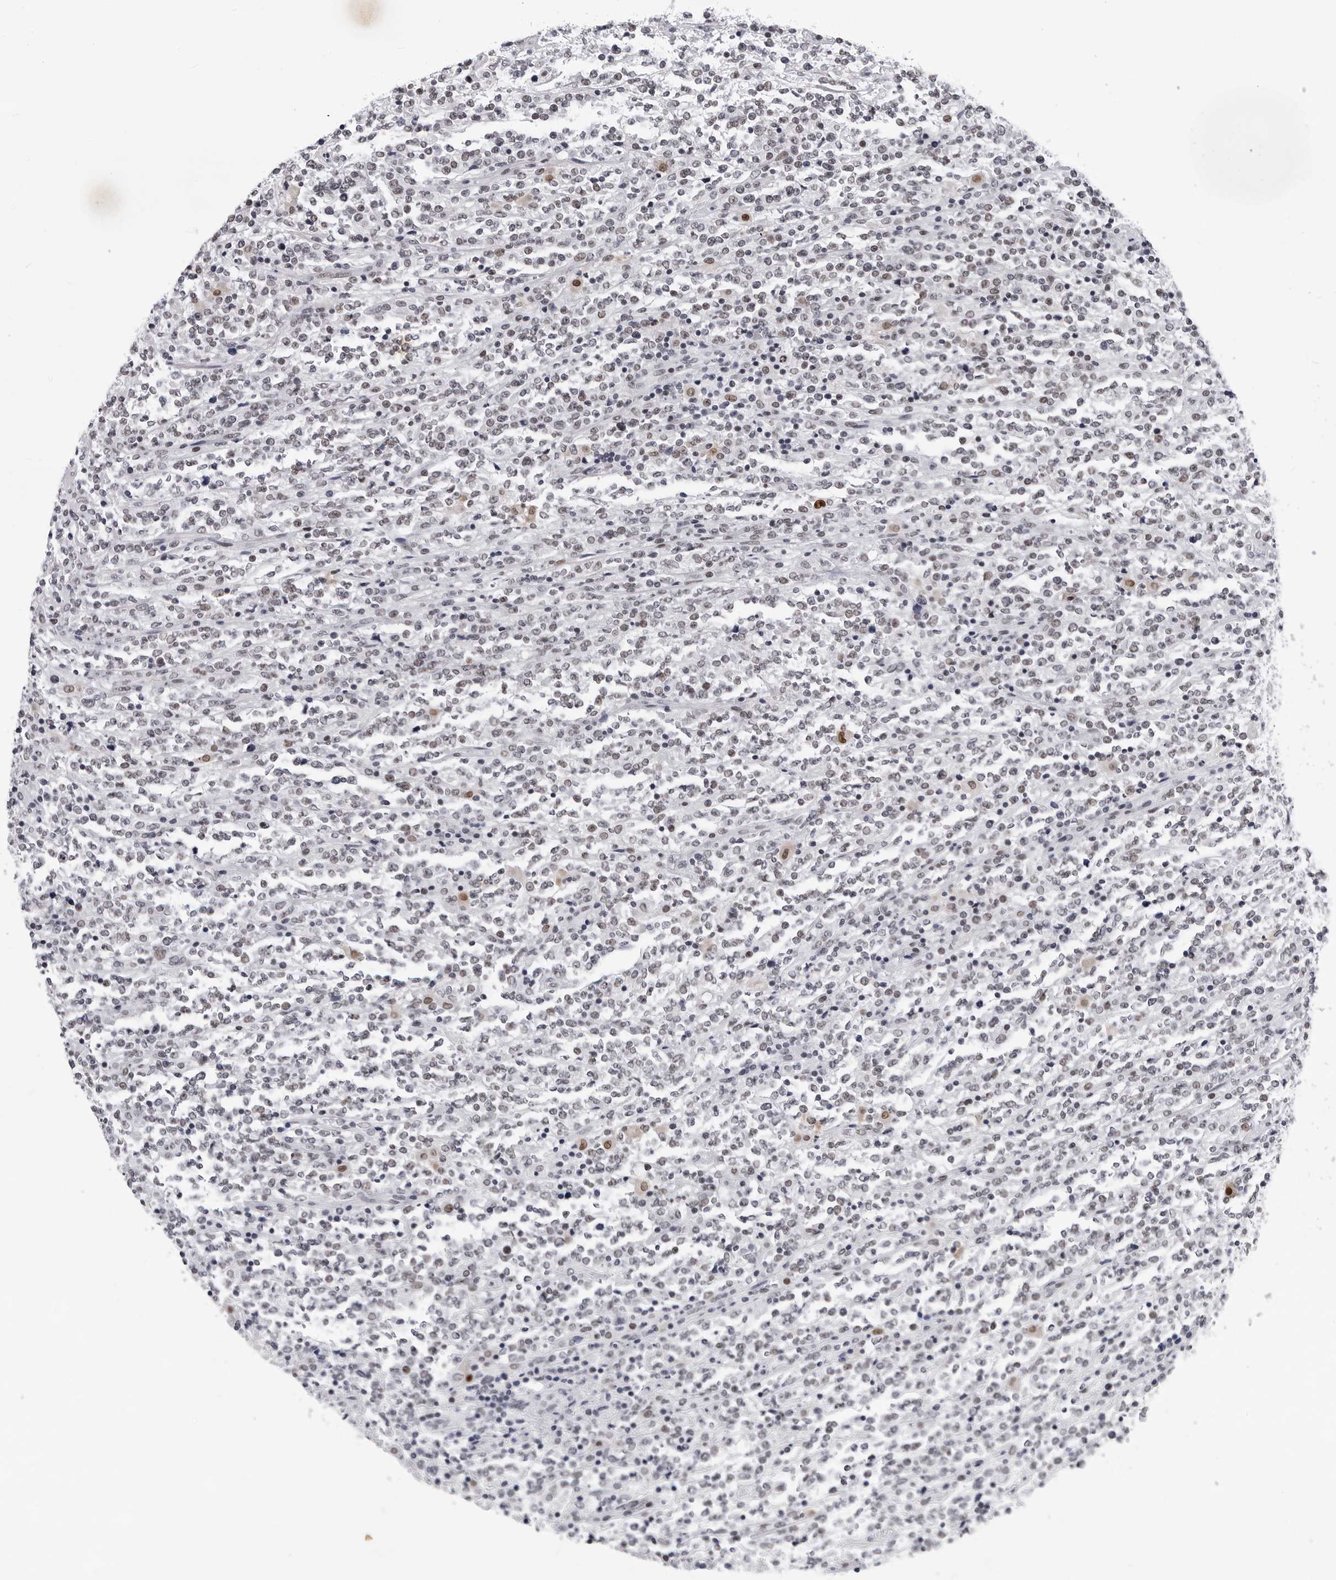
{"staining": {"intensity": "weak", "quantity": ">75%", "location": "nuclear"}, "tissue": "lymphoma", "cell_type": "Tumor cells", "image_type": "cancer", "snomed": [{"axis": "morphology", "description": "Malignant lymphoma, non-Hodgkin's type, High grade"}, {"axis": "topography", "description": "Soft tissue"}], "caption": "Malignant lymphoma, non-Hodgkin's type (high-grade) stained with a brown dye exhibits weak nuclear positive positivity in about >75% of tumor cells.", "gene": "SF3B4", "patient": {"sex": "male", "age": 18}}